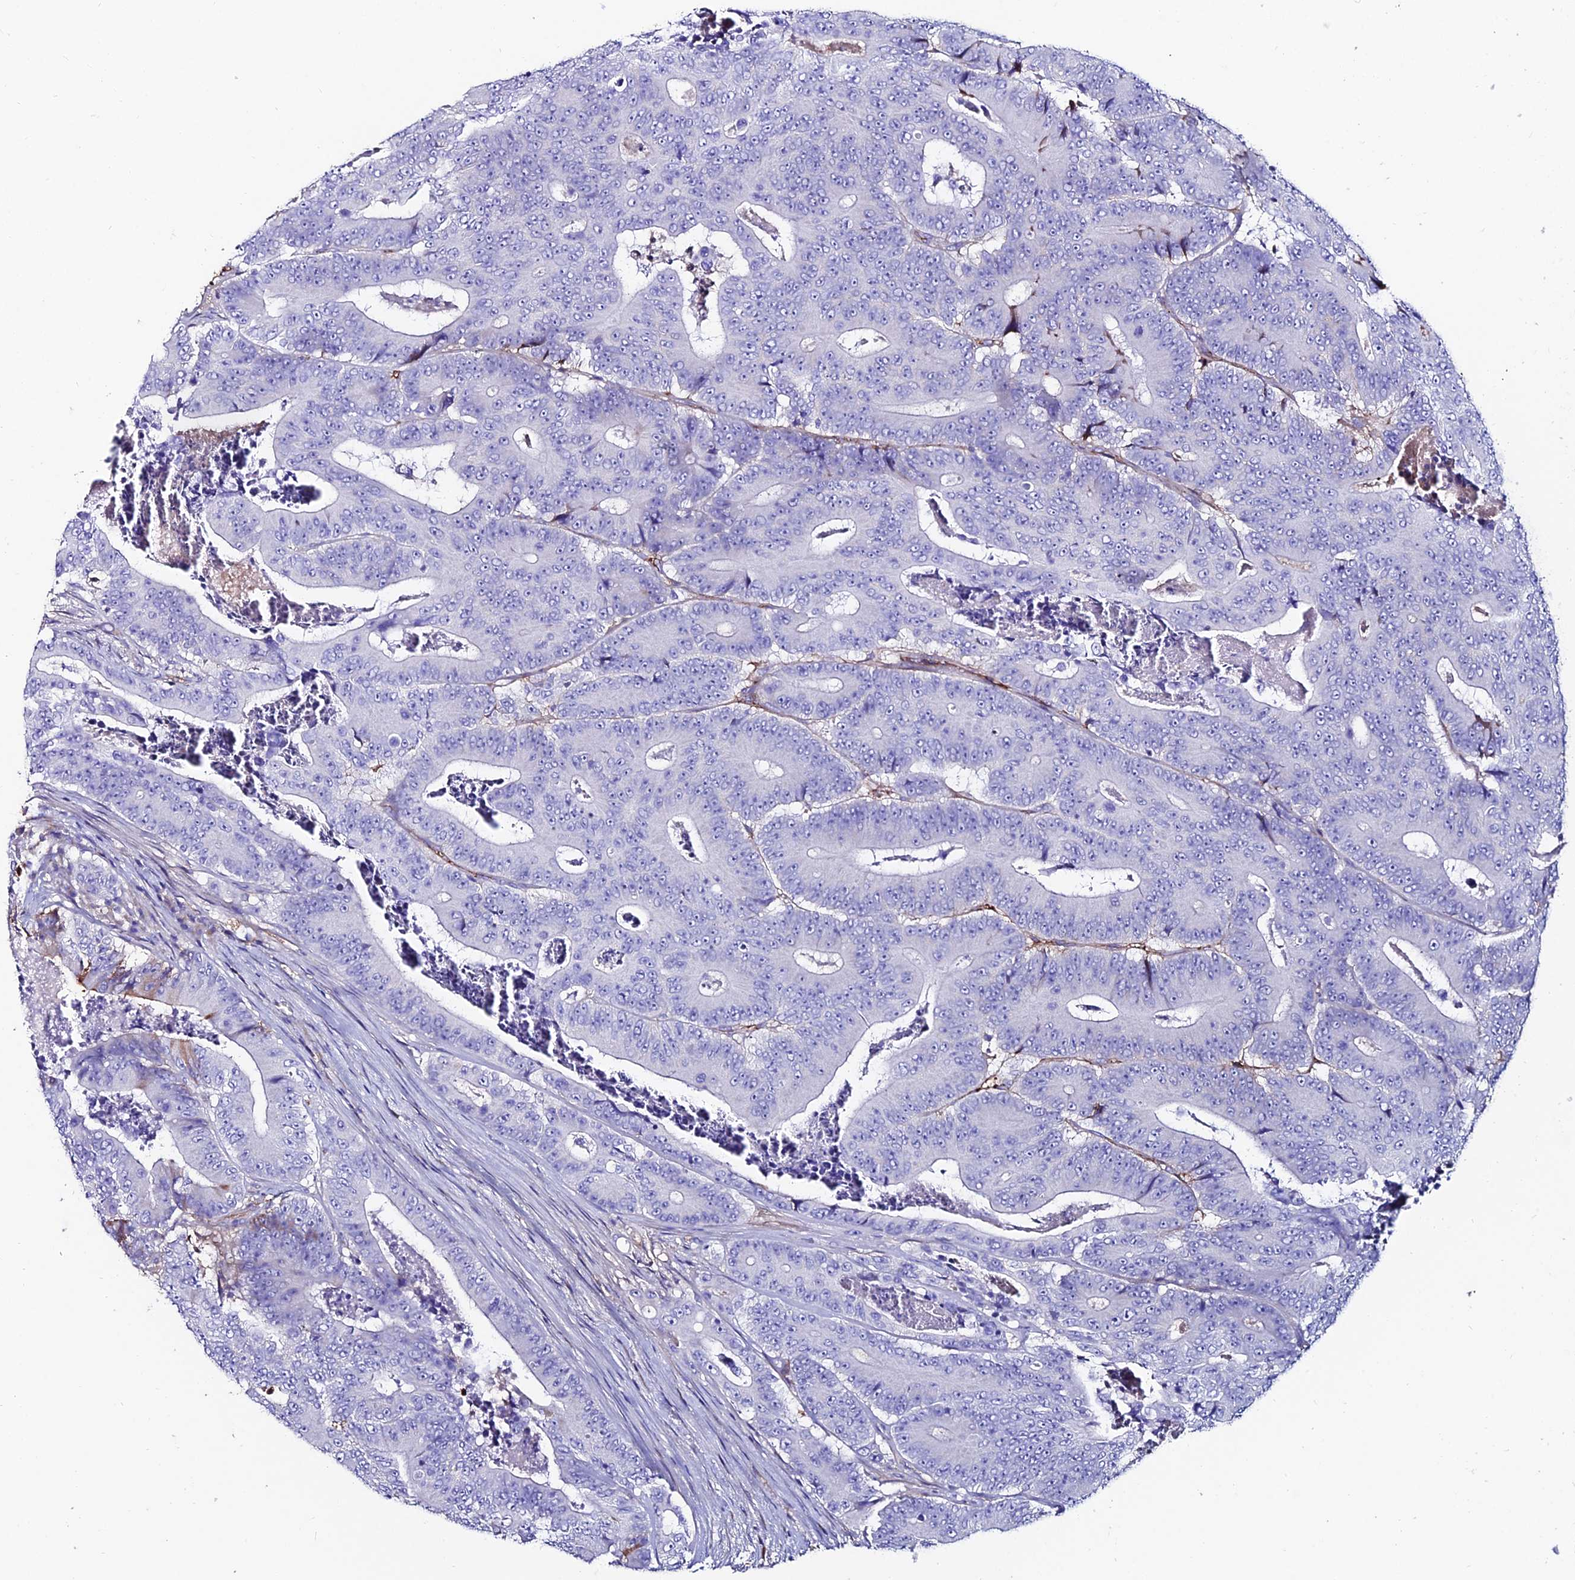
{"staining": {"intensity": "negative", "quantity": "none", "location": "none"}, "tissue": "colorectal cancer", "cell_type": "Tumor cells", "image_type": "cancer", "snomed": [{"axis": "morphology", "description": "Adenocarcinoma, NOS"}, {"axis": "topography", "description": "Colon"}], "caption": "Immunohistochemistry of human adenocarcinoma (colorectal) reveals no staining in tumor cells.", "gene": "SLC25A16", "patient": {"sex": "male", "age": 83}}